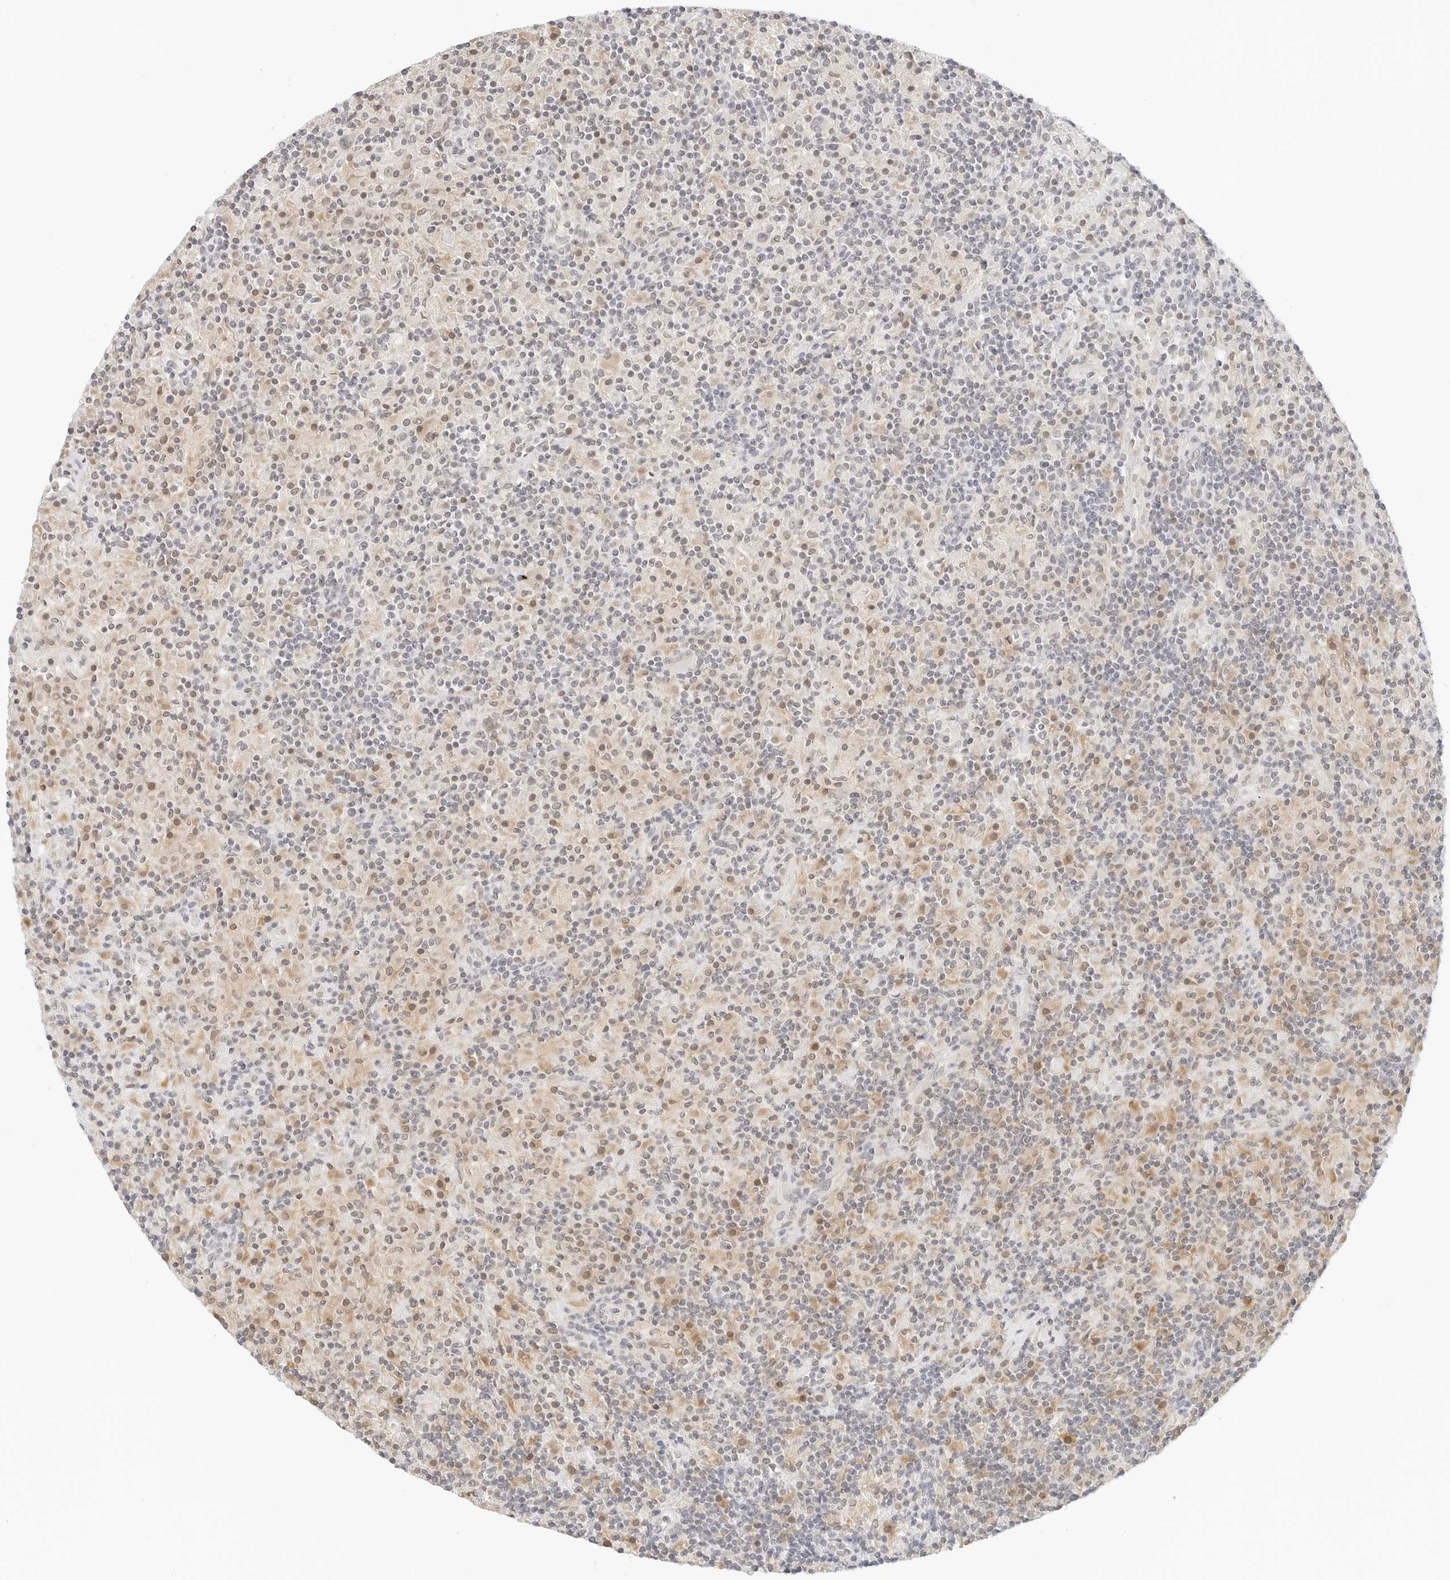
{"staining": {"intensity": "negative", "quantity": "none", "location": "none"}, "tissue": "lymphoma", "cell_type": "Tumor cells", "image_type": "cancer", "snomed": [{"axis": "morphology", "description": "Hodgkin's disease, NOS"}, {"axis": "topography", "description": "Lymph node"}], "caption": "This is a photomicrograph of immunohistochemistry staining of Hodgkin's disease, which shows no staining in tumor cells.", "gene": "NEO1", "patient": {"sex": "male", "age": 70}}